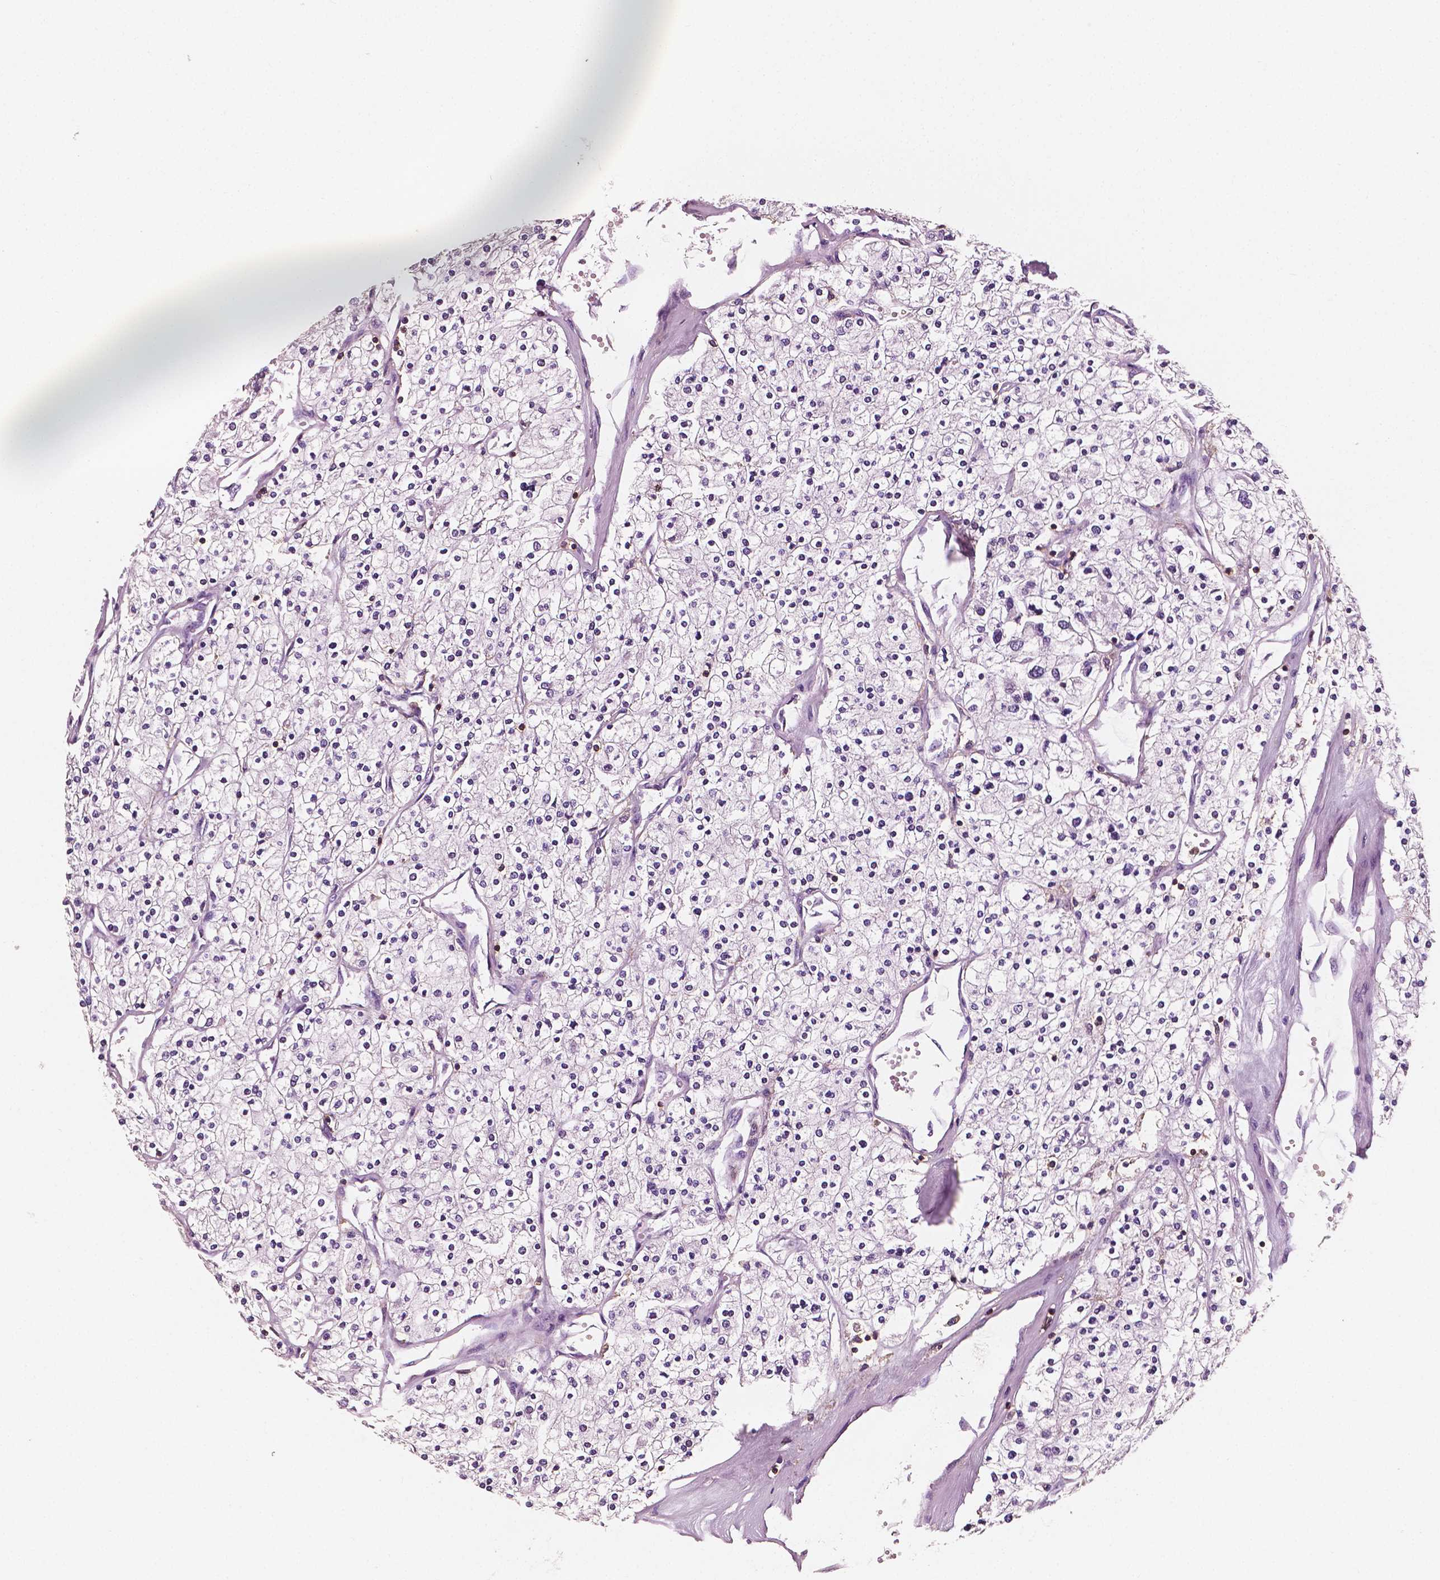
{"staining": {"intensity": "negative", "quantity": "none", "location": "none"}, "tissue": "renal cancer", "cell_type": "Tumor cells", "image_type": "cancer", "snomed": [{"axis": "morphology", "description": "Adenocarcinoma, NOS"}, {"axis": "topography", "description": "Kidney"}], "caption": "The histopathology image exhibits no significant positivity in tumor cells of renal cancer (adenocarcinoma).", "gene": "PTPRC", "patient": {"sex": "male", "age": 80}}